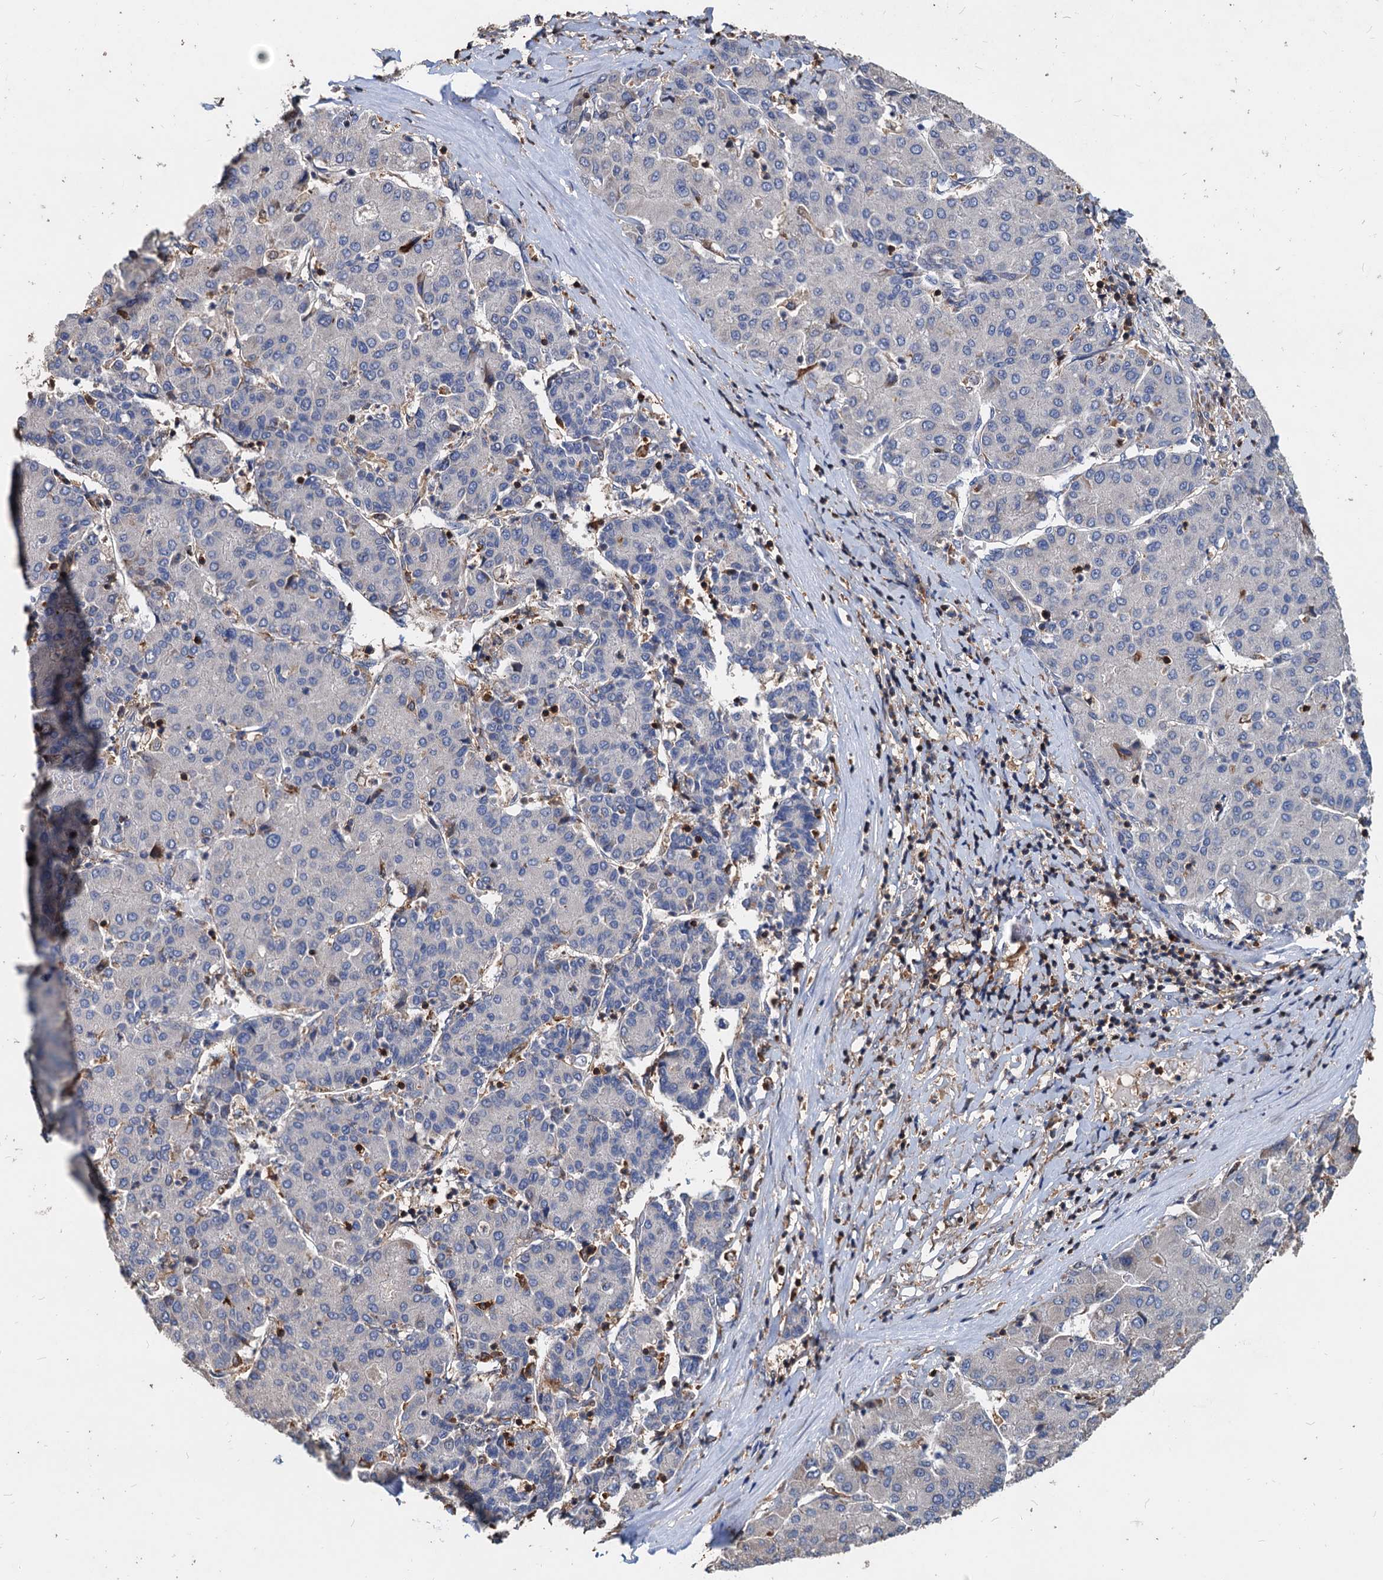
{"staining": {"intensity": "negative", "quantity": "none", "location": "none"}, "tissue": "liver cancer", "cell_type": "Tumor cells", "image_type": "cancer", "snomed": [{"axis": "morphology", "description": "Carcinoma, Hepatocellular, NOS"}, {"axis": "topography", "description": "Liver"}], "caption": "Immunohistochemistry photomicrograph of human liver cancer stained for a protein (brown), which displays no staining in tumor cells.", "gene": "LCP2", "patient": {"sex": "male", "age": 65}}